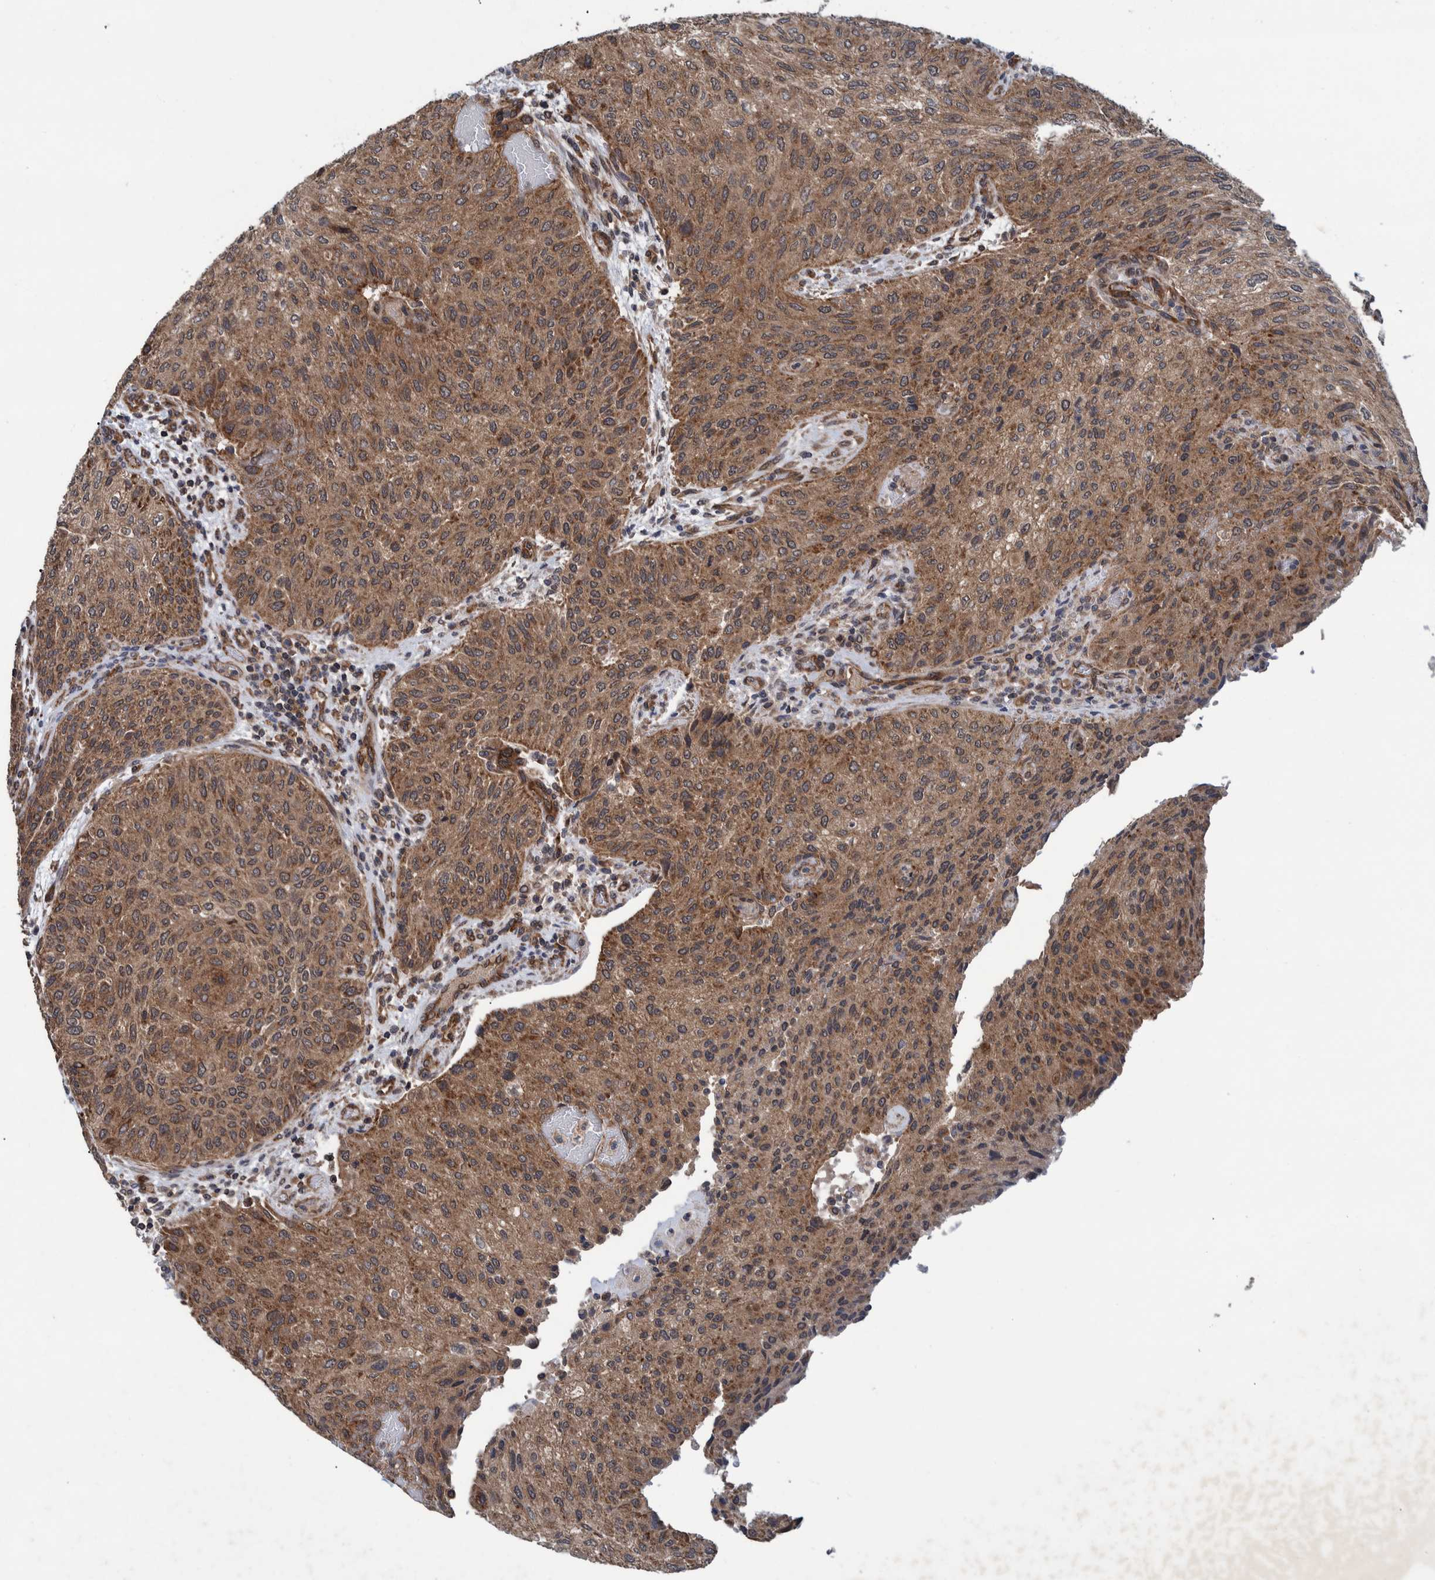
{"staining": {"intensity": "moderate", "quantity": ">75%", "location": "cytoplasmic/membranous"}, "tissue": "urothelial cancer", "cell_type": "Tumor cells", "image_type": "cancer", "snomed": [{"axis": "morphology", "description": "Urothelial carcinoma, Low grade"}, {"axis": "morphology", "description": "Urothelial carcinoma, High grade"}, {"axis": "topography", "description": "Urinary bladder"}], "caption": "A medium amount of moderate cytoplasmic/membranous expression is appreciated in approximately >75% of tumor cells in urothelial cancer tissue.", "gene": "MRPS7", "patient": {"sex": "male", "age": 35}}